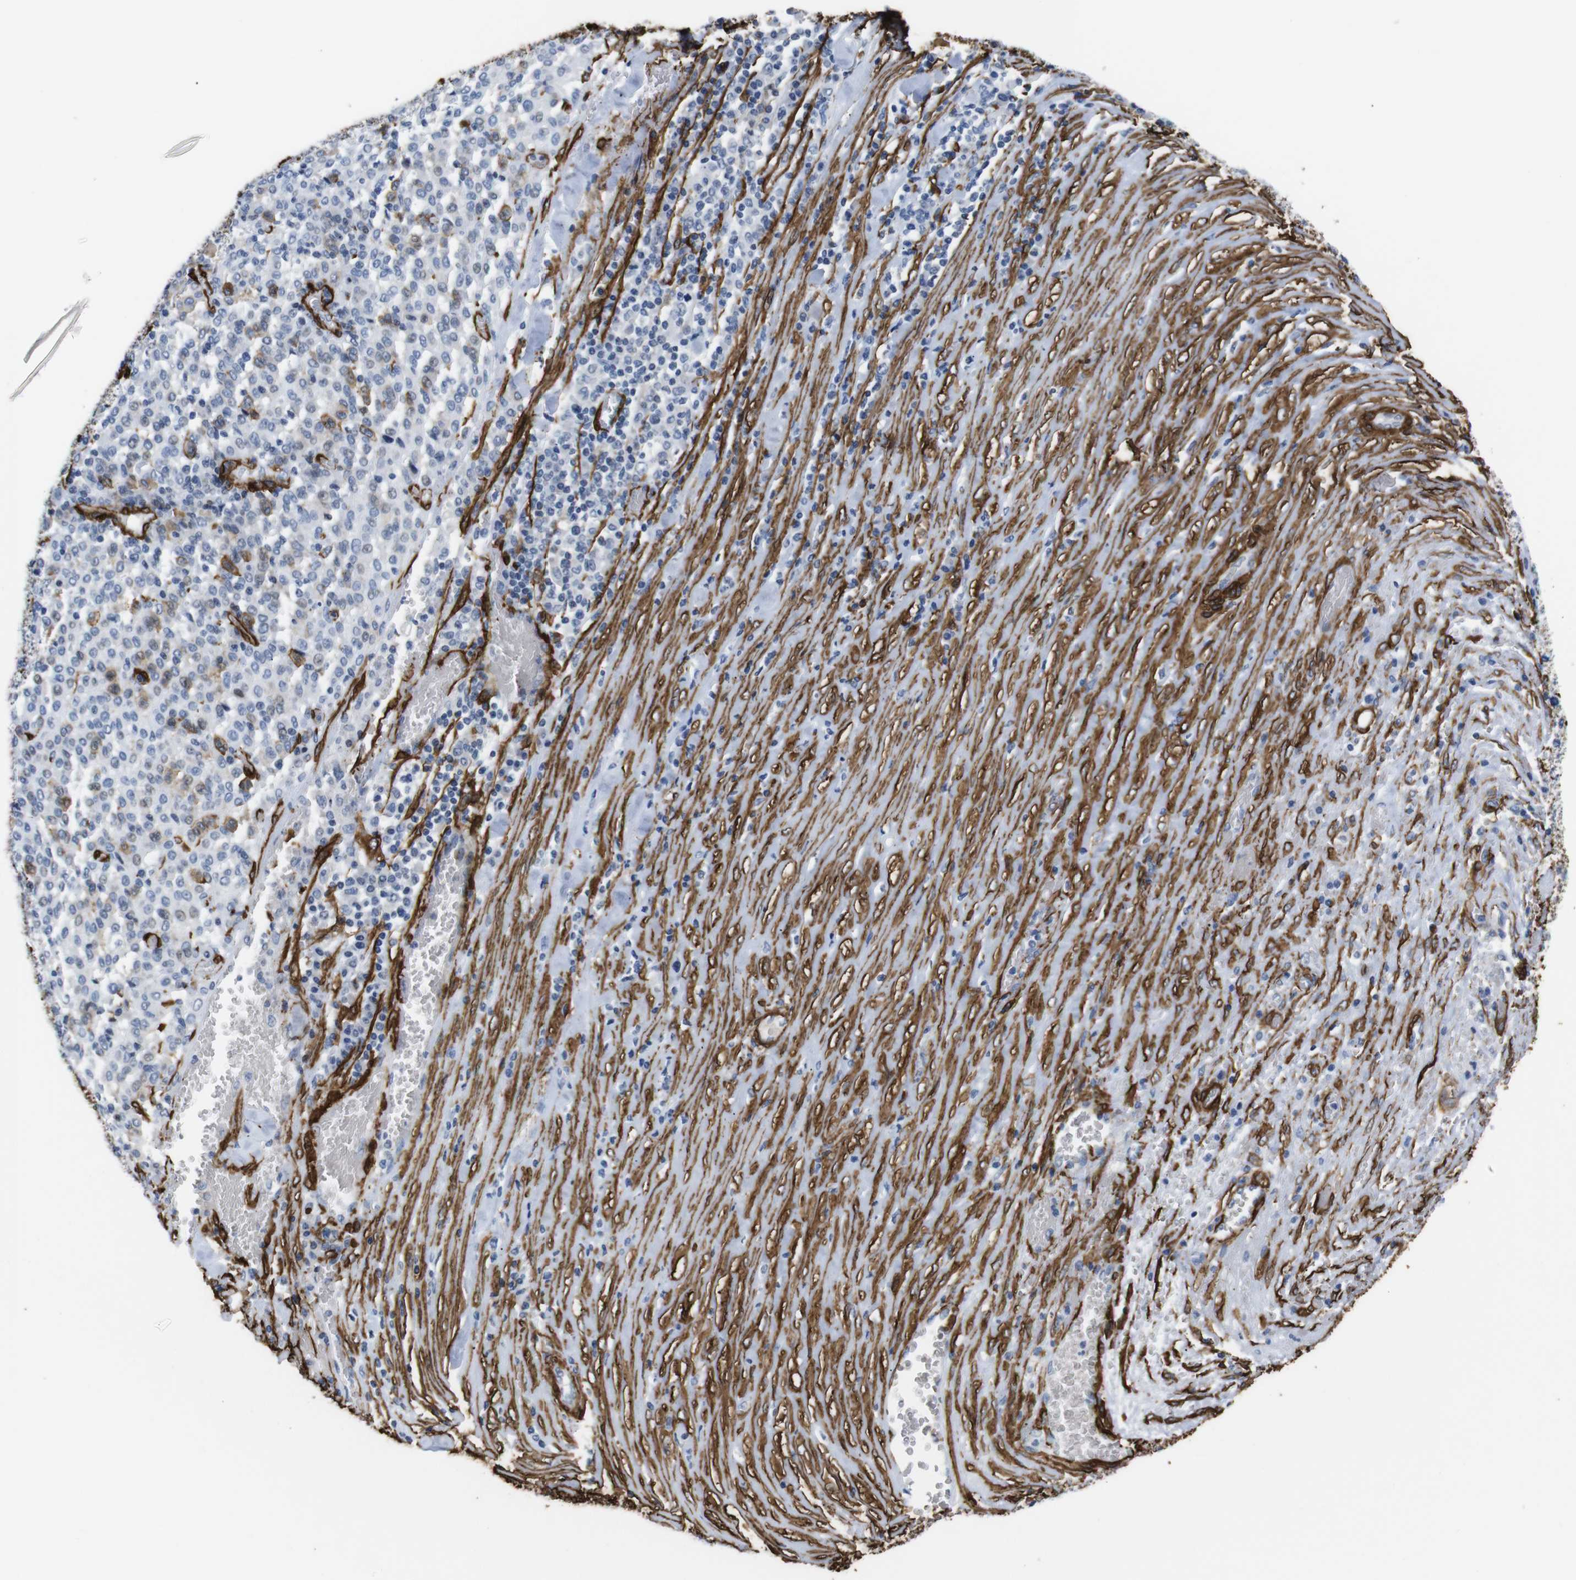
{"staining": {"intensity": "negative", "quantity": "none", "location": "none"}, "tissue": "melanoma", "cell_type": "Tumor cells", "image_type": "cancer", "snomed": [{"axis": "morphology", "description": "Malignant melanoma, Metastatic site"}, {"axis": "topography", "description": "Pancreas"}], "caption": "Tumor cells show no significant protein positivity in malignant melanoma (metastatic site).", "gene": "ACTA2", "patient": {"sex": "female", "age": 30}}